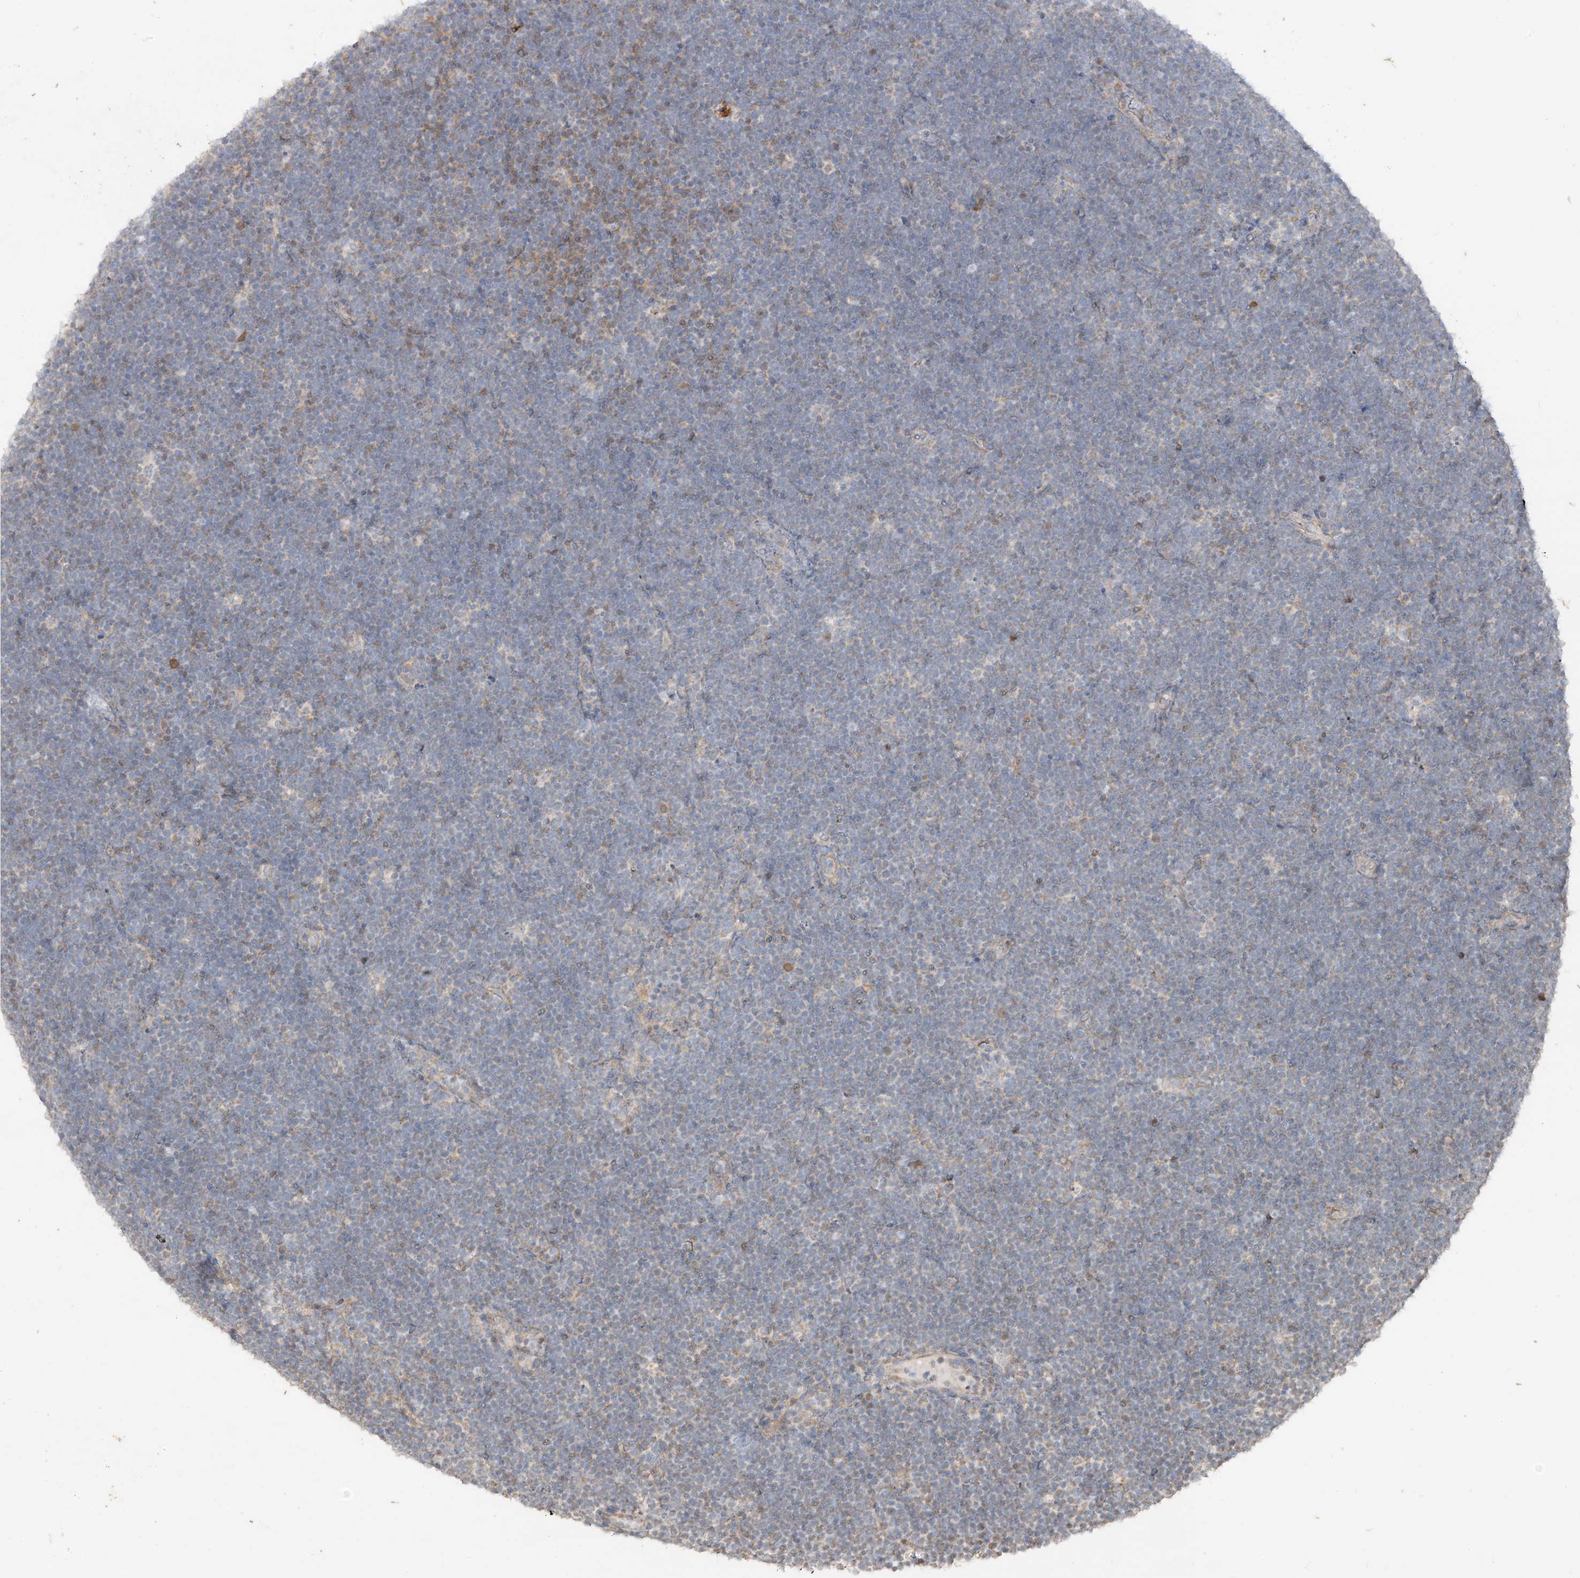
{"staining": {"intensity": "negative", "quantity": "none", "location": "none"}, "tissue": "lymphoma", "cell_type": "Tumor cells", "image_type": "cancer", "snomed": [{"axis": "morphology", "description": "Malignant lymphoma, non-Hodgkin's type, High grade"}, {"axis": "topography", "description": "Lymph node"}], "caption": "IHC image of high-grade malignant lymphoma, non-Hodgkin's type stained for a protein (brown), which displays no staining in tumor cells.", "gene": "MTUS2", "patient": {"sex": "male", "age": 13}}